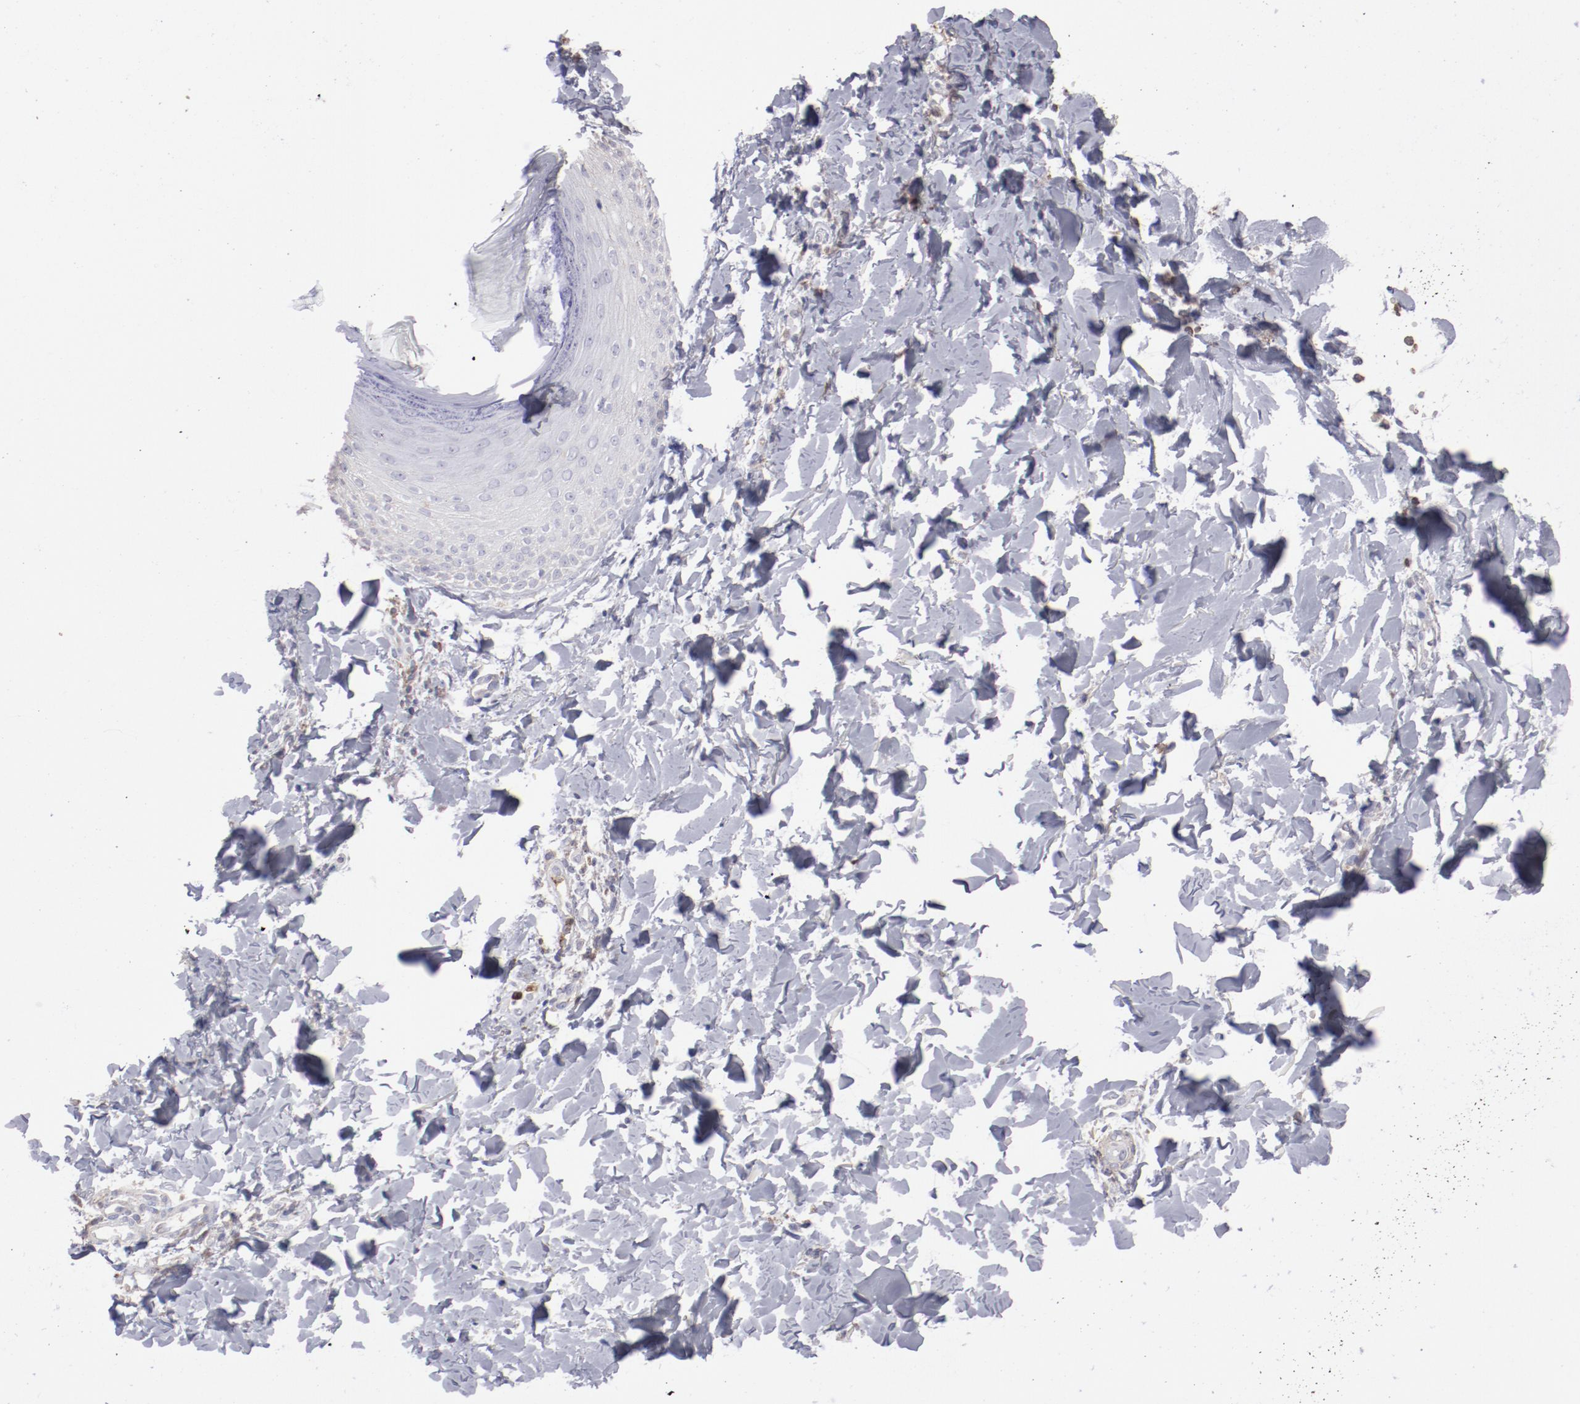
{"staining": {"intensity": "weak", "quantity": "25%-75%", "location": "cytoplasmic/membranous"}, "tissue": "skin", "cell_type": "Epidermal cells", "image_type": "normal", "snomed": [{"axis": "morphology", "description": "Normal tissue, NOS"}, {"axis": "morphology", "description": "Inflammation, NOS"}, {"axis": "topography", "description": "Soft tissue"}, {"axis": "topography", "description": "Anal"}], "caption": "This histopathology image displays immunohistochemistry (IHC) staining of benign human skin, with low weak cytoplasmic/membranous expression in about 25%-75% of epidermal cells.", "gene": "FGR", "patient": {"sex": "female", "age": 15}}